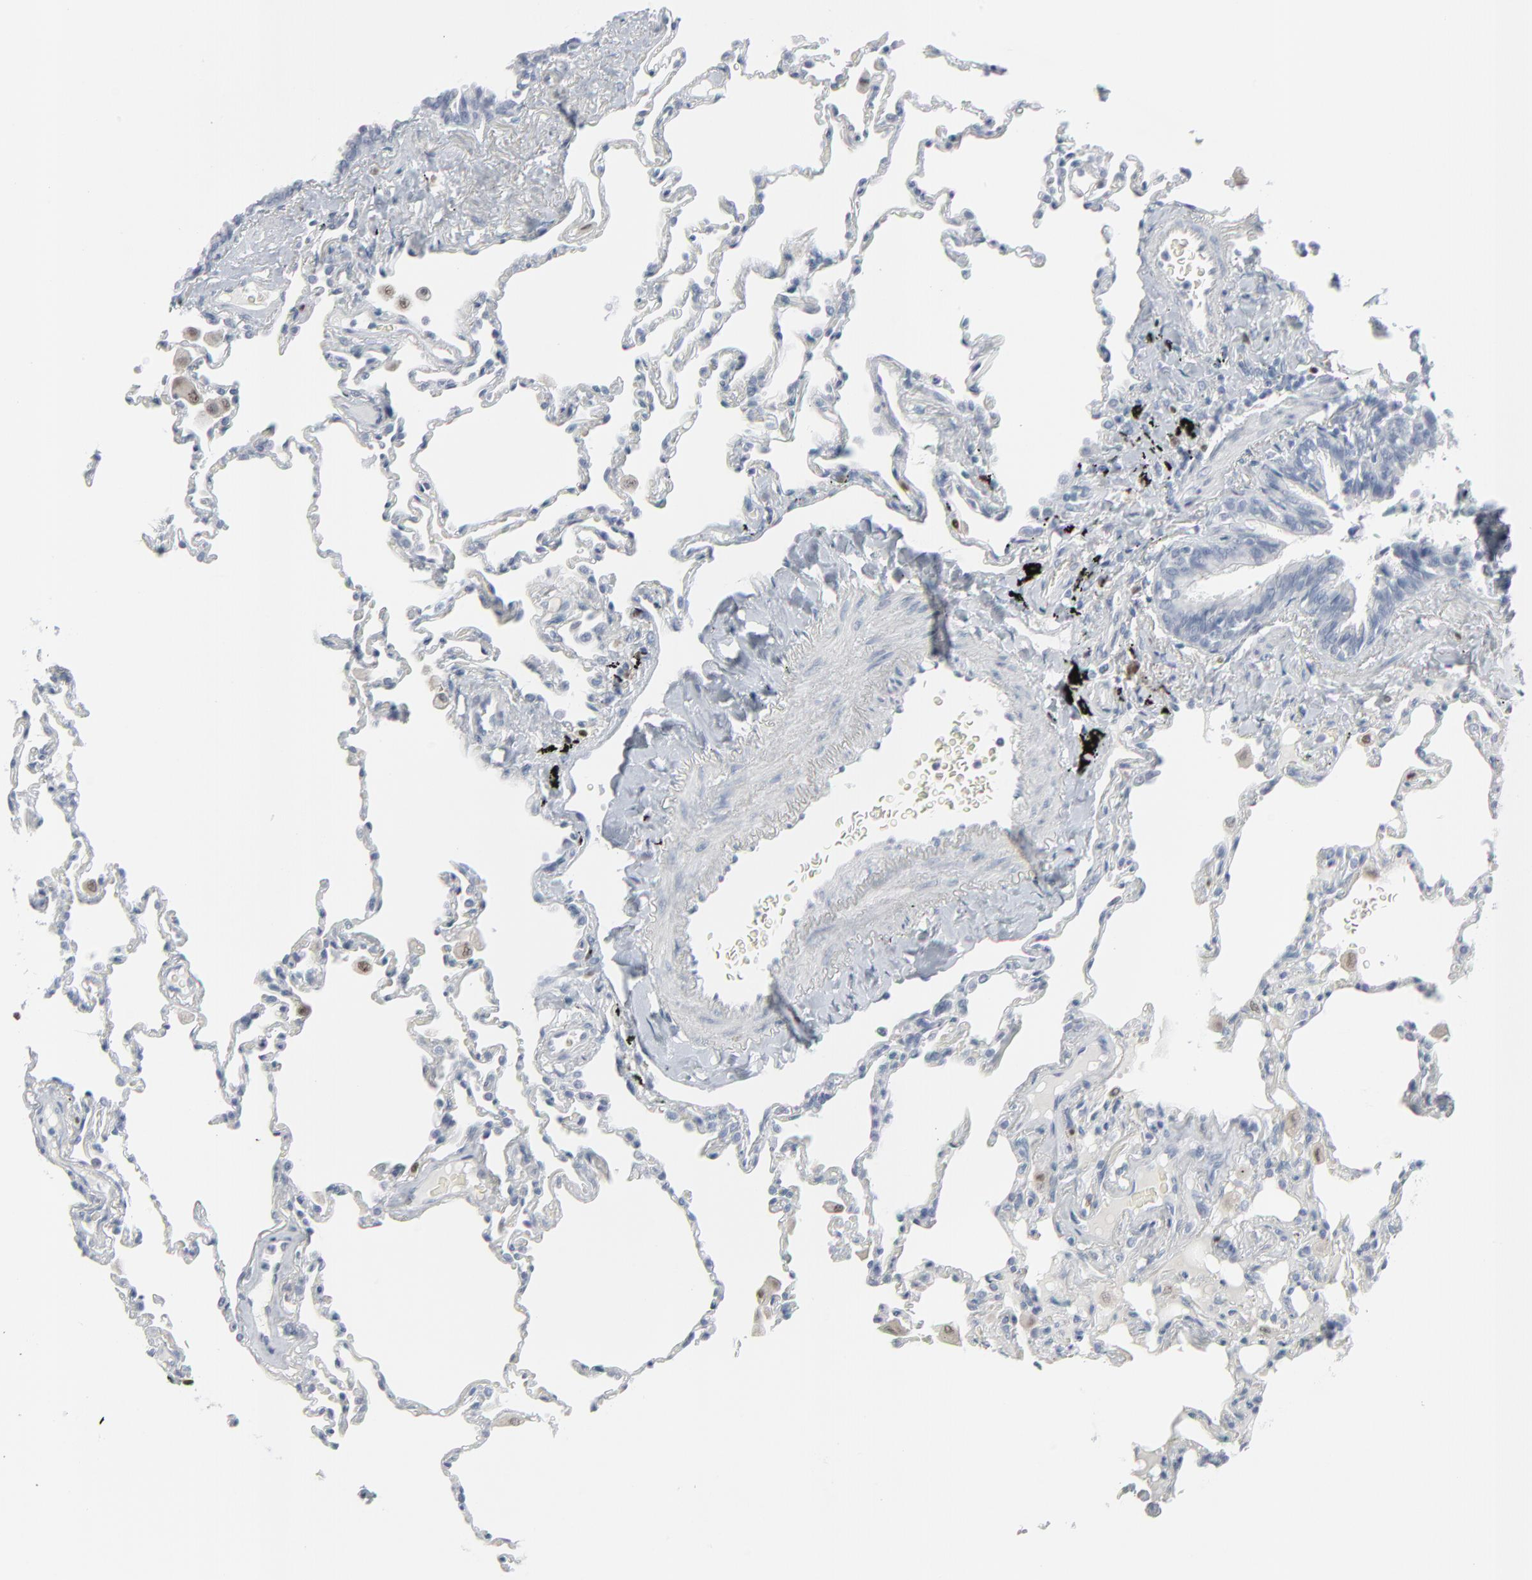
{"staining": {"intensity": "negative", "quantity": "none", "location": "none"}, "tissue": "lung", "cell_type": "Alveolar cells", "image_type": "normal", "snomed": [{"axis": "morphology", "description": "Normal tissue, NOS"}, {"axis": "morphology", "description": "Inflammation, NOS"}, {"axis": "topography", "description": "Lung"}], "caption": "The histopathology image demonstrates no staining of alveolar cells in unremarkable lung.", "gene": "MITF", "patient": {"sex": "male", "age": 69}}